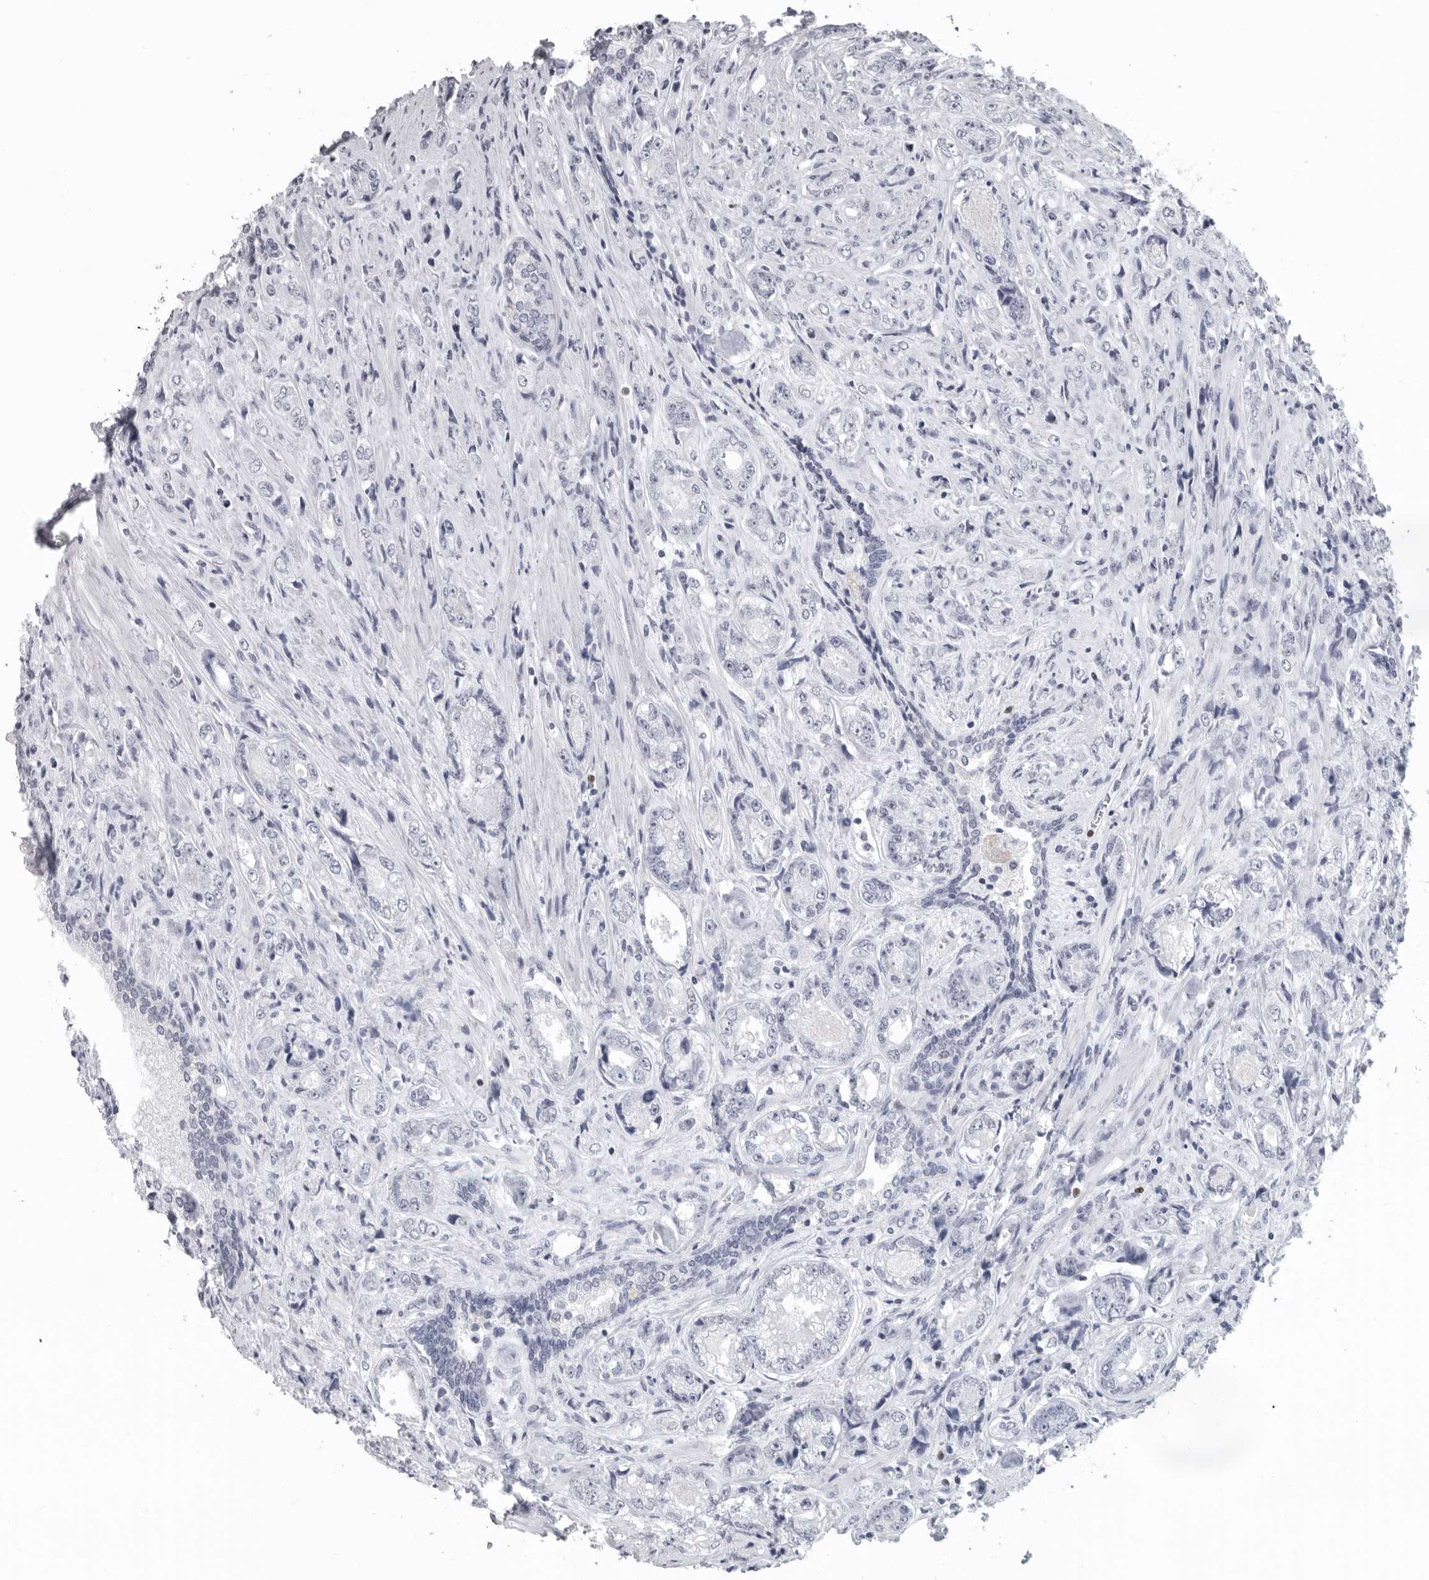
{"staining": {"intensity": "negative", "quantity": "none", "location": "none"}, "tissue": "prostate cancer", "cell_type": "Tumor cells", "image_type": "cancer", "snomed": [{"axis": "morphology", "description": "Adenocarcinoma, High grade"}, {"axis": "topography", "description": "Prostate"}], "caption": "A photomicrograph of prostate cancer stained for a protein demonstrates no brown staining in tumor cells.", "gene": "SATB2", "patient": {"sex": "male", "age": 61}}